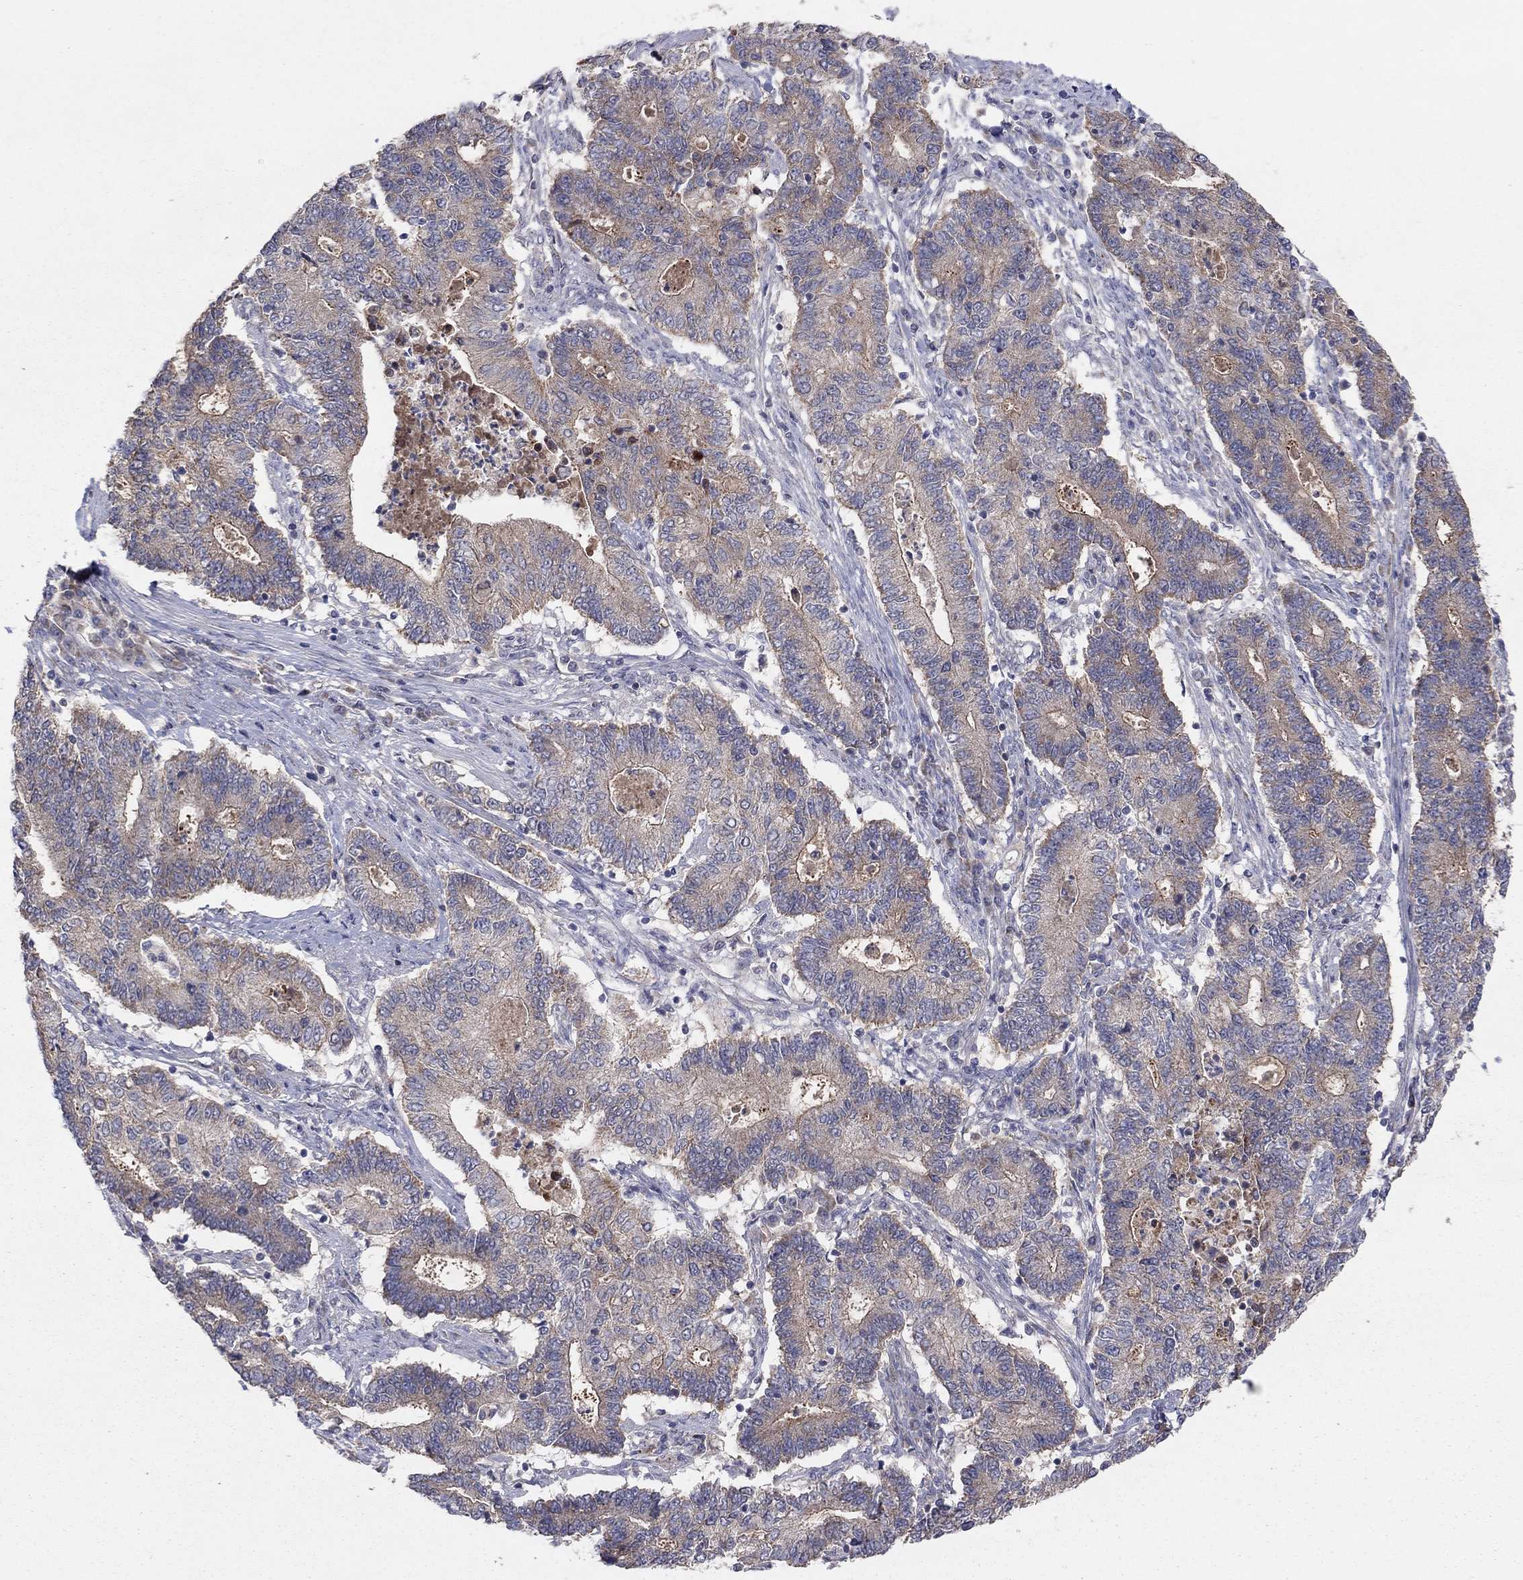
{"staining": {"intensity": "moderate", "quantity": "25%-75%", "location": "cytoplasmic/membranous"}, "tissue": "endometrial cancer", "cell_type": "Tumor cells", "image_type": "cancer", "snomed": [{"axis": "morphology", "description": "Adenocarcinoma, NOS"}, {"axis": "topography", "description": "Uterus"}, {"axis": "topography", "description": "Endometrium"}], "caption": "Protein expression by immunohistochemistry demonstrates moderate cytoplasmic/membranous staining in approximately 25%-75% of tumor cells in endometrial adenocarcinoma. Nuclei are stained in blue.", "gene": "CRACDL", "patient": {"sex": "female", "age": 54}}